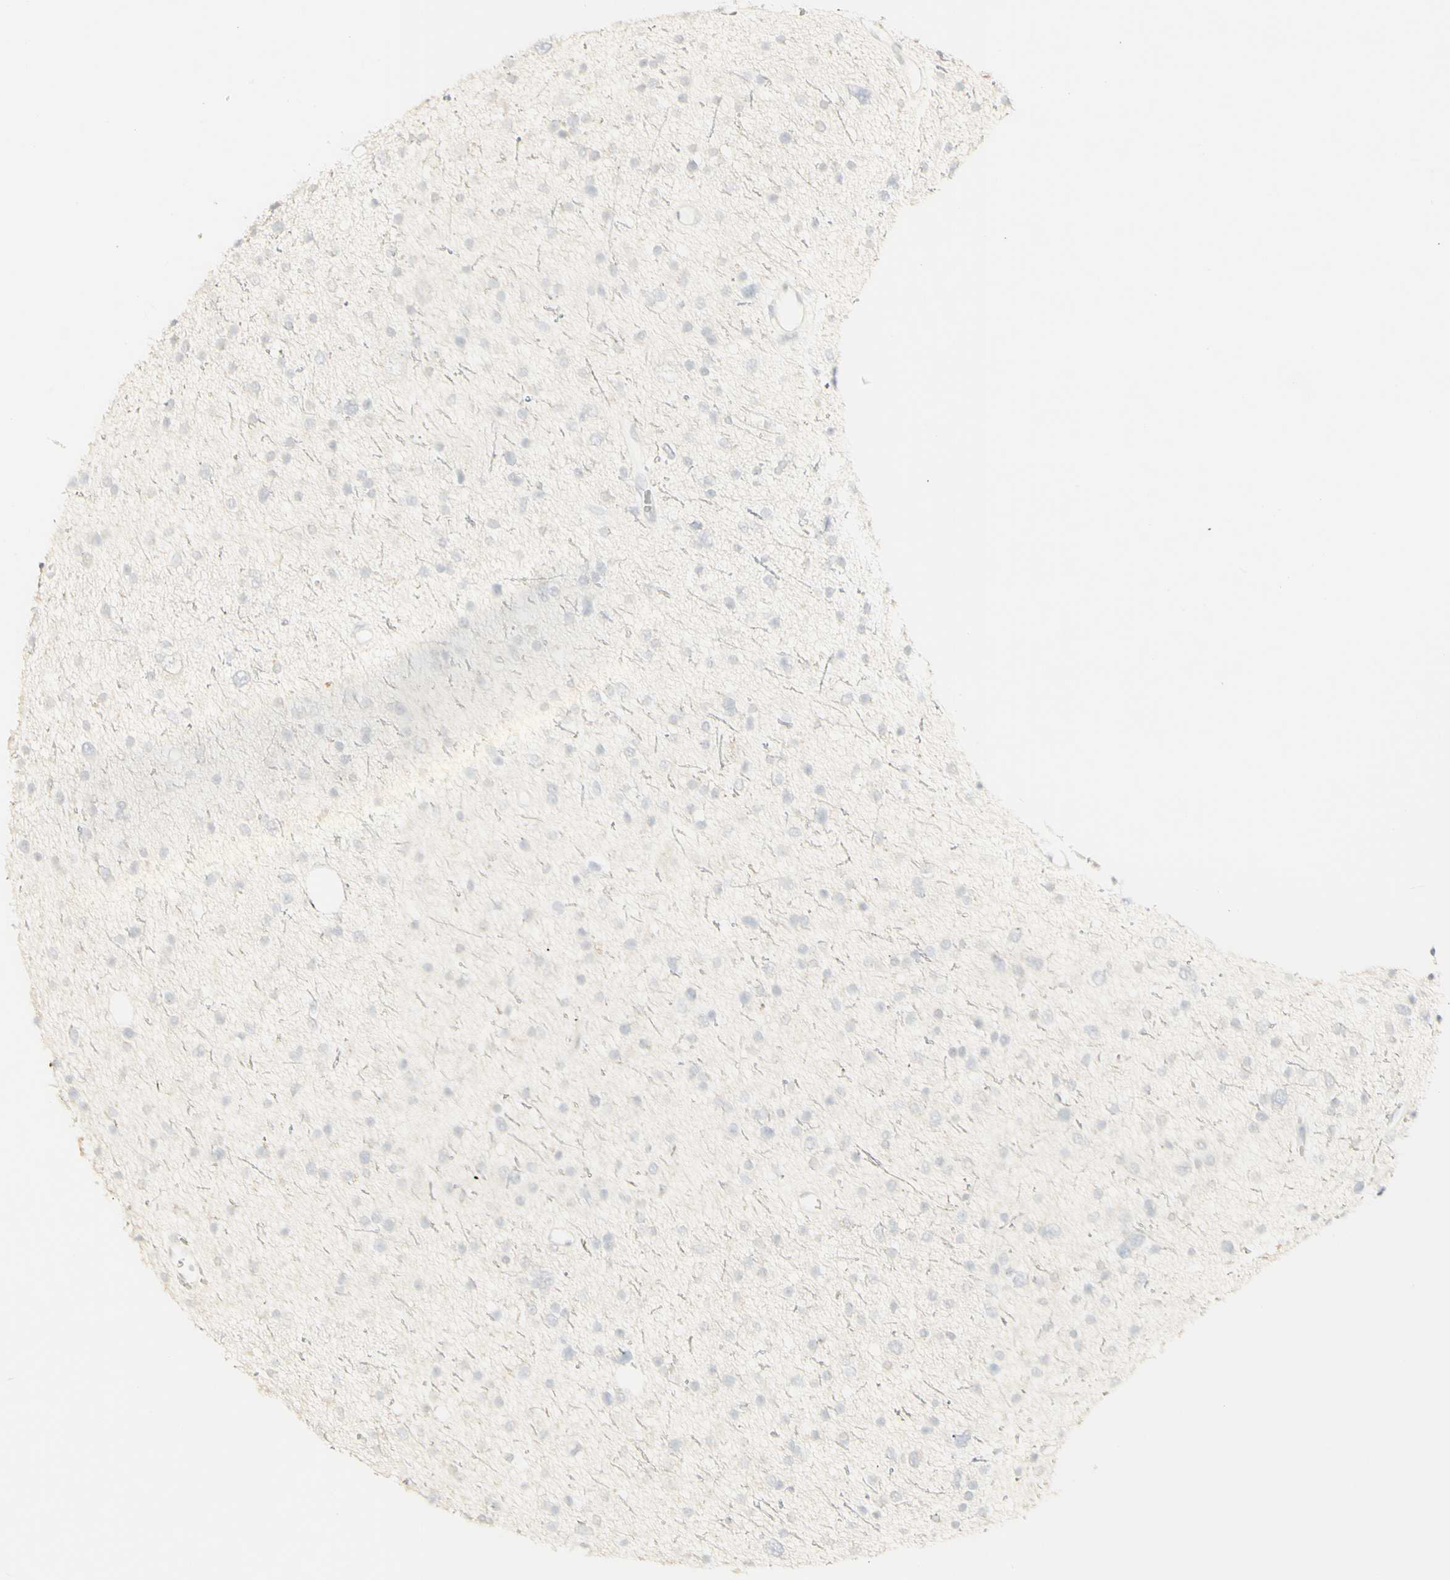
{"staining": {"intensity": "negative", "quantity": "none", "location": "none"}, "tissue": "glioma", "cell_type": "Tumor cells", "image_type": "cancer", "snomed": [{"axis": "morphology", "description": "Glioma, malignant, Low grade"}, {"axis": "topography", "description": "Brain"}], "caption": "The histopathology image reveals no staining of tumor cells in malignant low-grade glioma. (IHC, brightfield microscopy, high magnification).", "gene": "DSC2", "patient": {"sex": "female", "age": 37}}